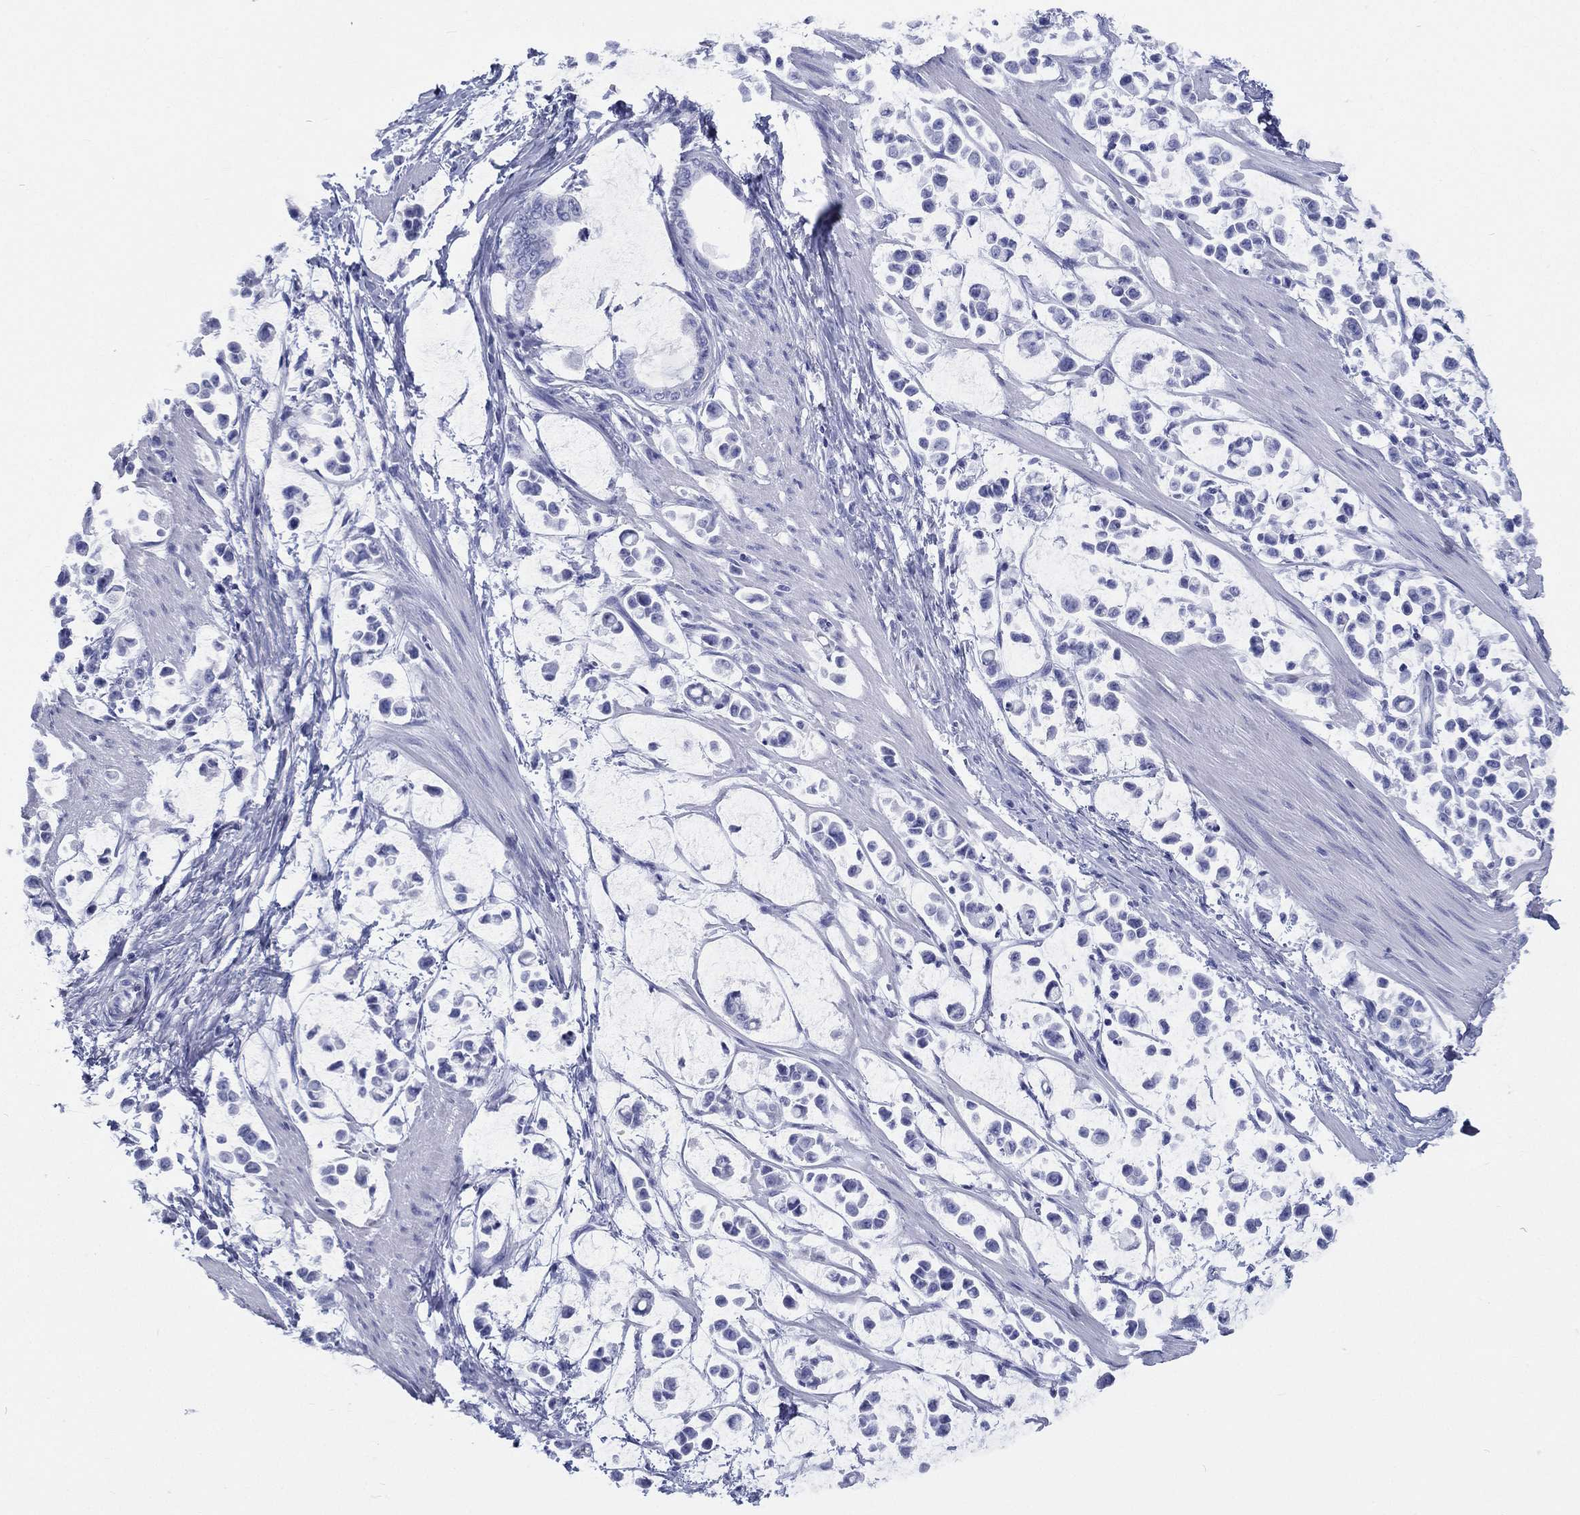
{"staining": {"intensity": "negative", "quantity": "none", "location": "none"}, "tissue": "stomach cancer", "cell_type": "Tumor cells", "image_type": "cancer", "snomed": [{"axis": "morphology", "description": "Adenocarcinoma, NOS"}, {"axis": "topography", "description": "Stomach"}], "caption": "IHC photomicrograph of human stomach cancer stained for a protein (brown), which reveals no expression in tumor cells.", "gene": "RSPH4A", "patient": {"sex": "male", "age": 82}}